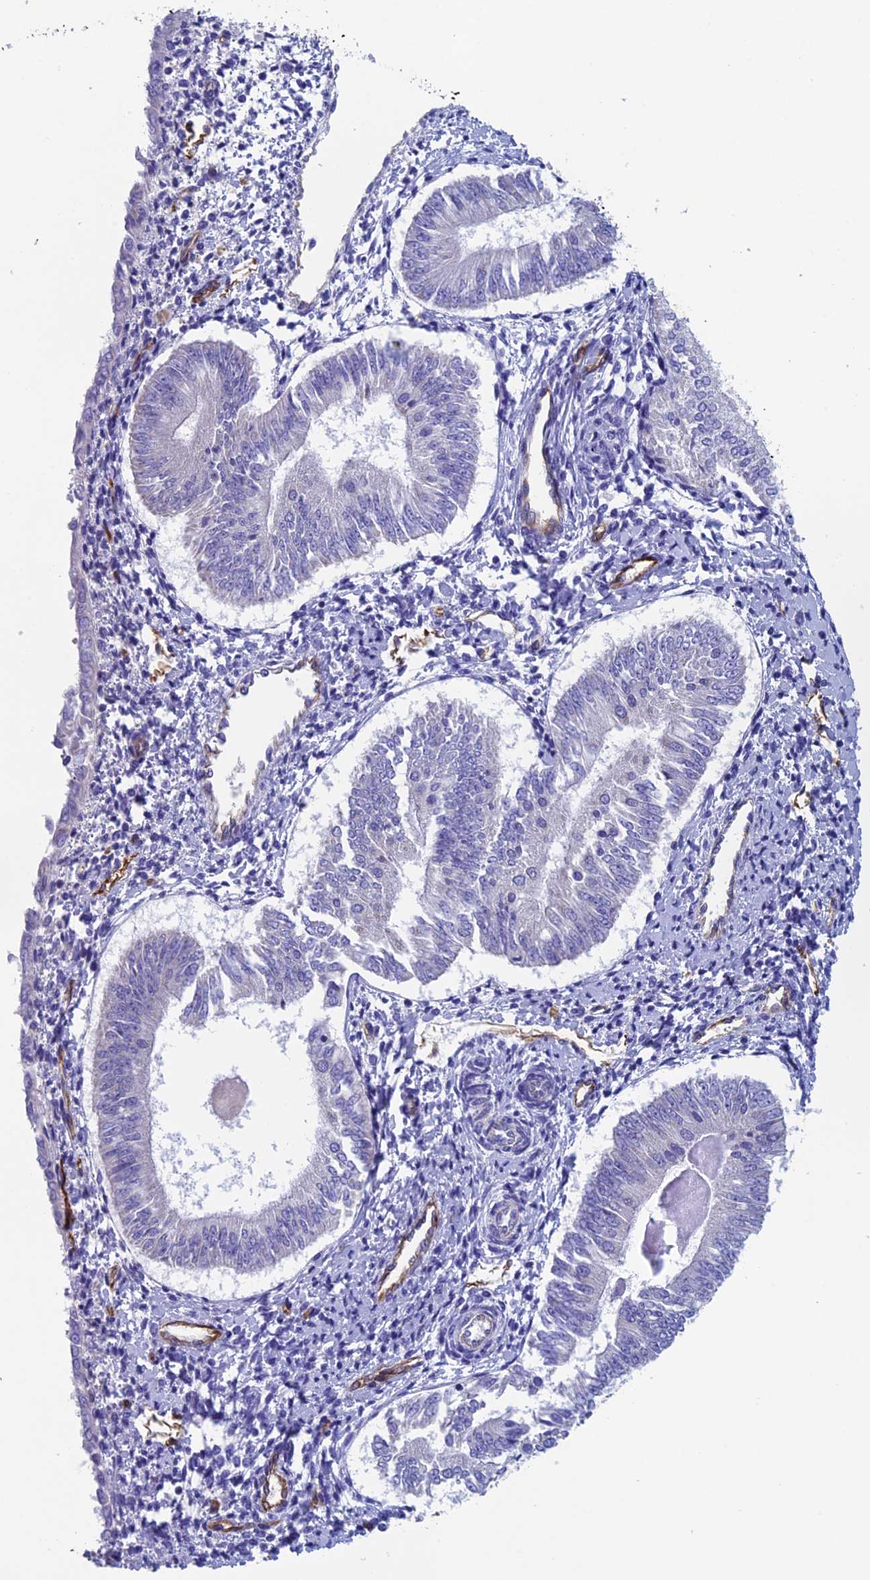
{"staining": {"intensity": "negative", "quantity": "none", "location": "none"}, "tissue": "endometrial cancer", "cell_type": "Tumor cells", "image_type": "cancer", "snomed": [{"axis": "morphology", "description": "Adenocarcinoma, NOS"}, {"axis": "topography", "description": "Endometrium"}], "caption": "Tumor cells are negative for brown protein staining in endometrial cancer (adenocarcinoma).", "gene": "INSYN1", "patient": {"sex": "female", "age": 58}}